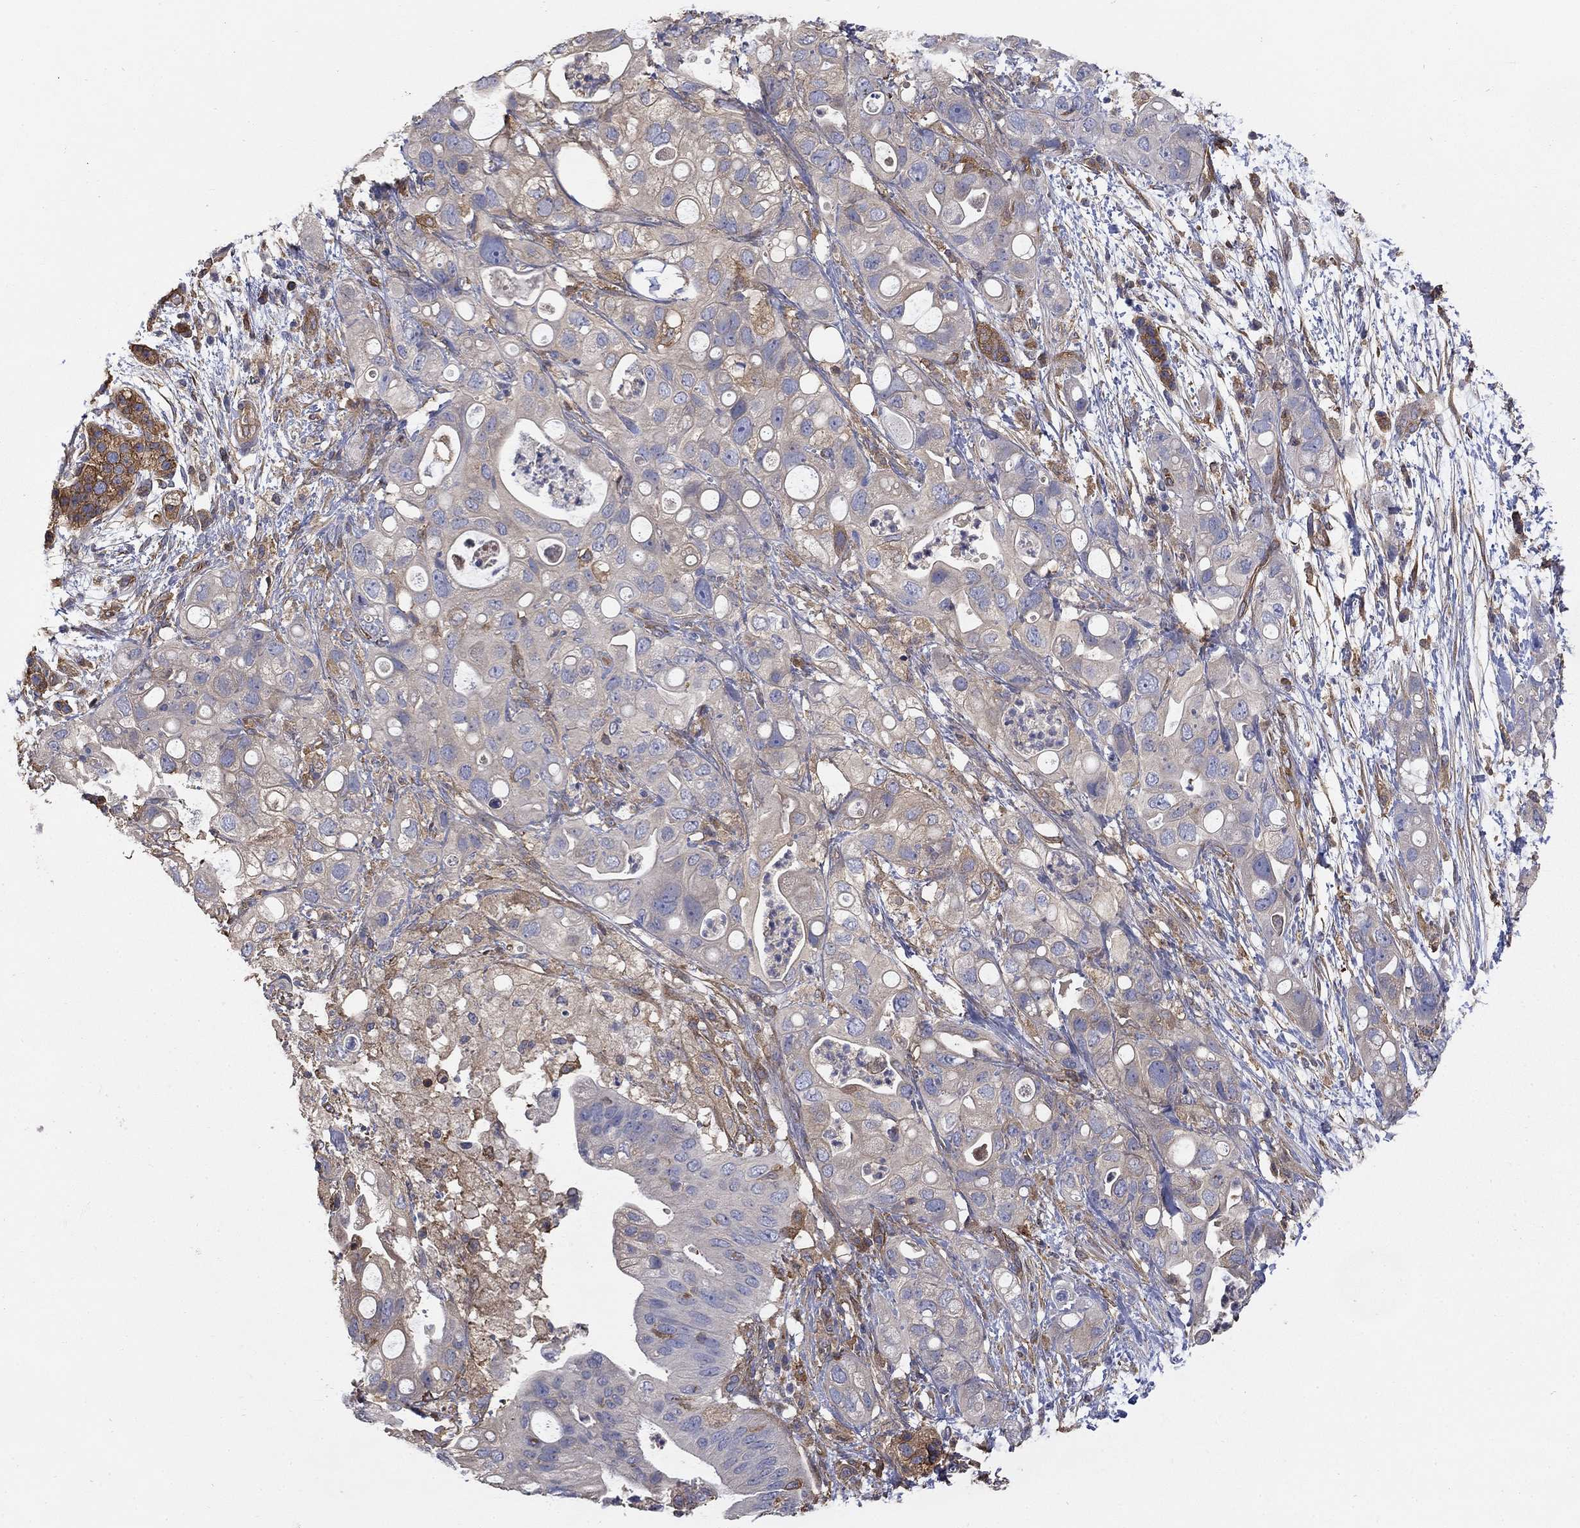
{"staining": {"intensity": "weak", "quantity": "25%-75%", "location": "cytoplasmic/membranous"}, "tissue": "pancreatic cancer", "cell_type": "Tumor cells", "image_type": "cancer", "snomed": [{"axis": "morphology", "description": "Adenocarcinoma, NOS"}, {"axis": "topography", "description": "Pancreas"}], "caption": "A brown stain shows weak cytoplasmic/membranous expression of a protein in pancreatic adenocarcinoma tumor cells.", "gene": "DPYSL2", "patient": {"sex": "female", "age": 72}}